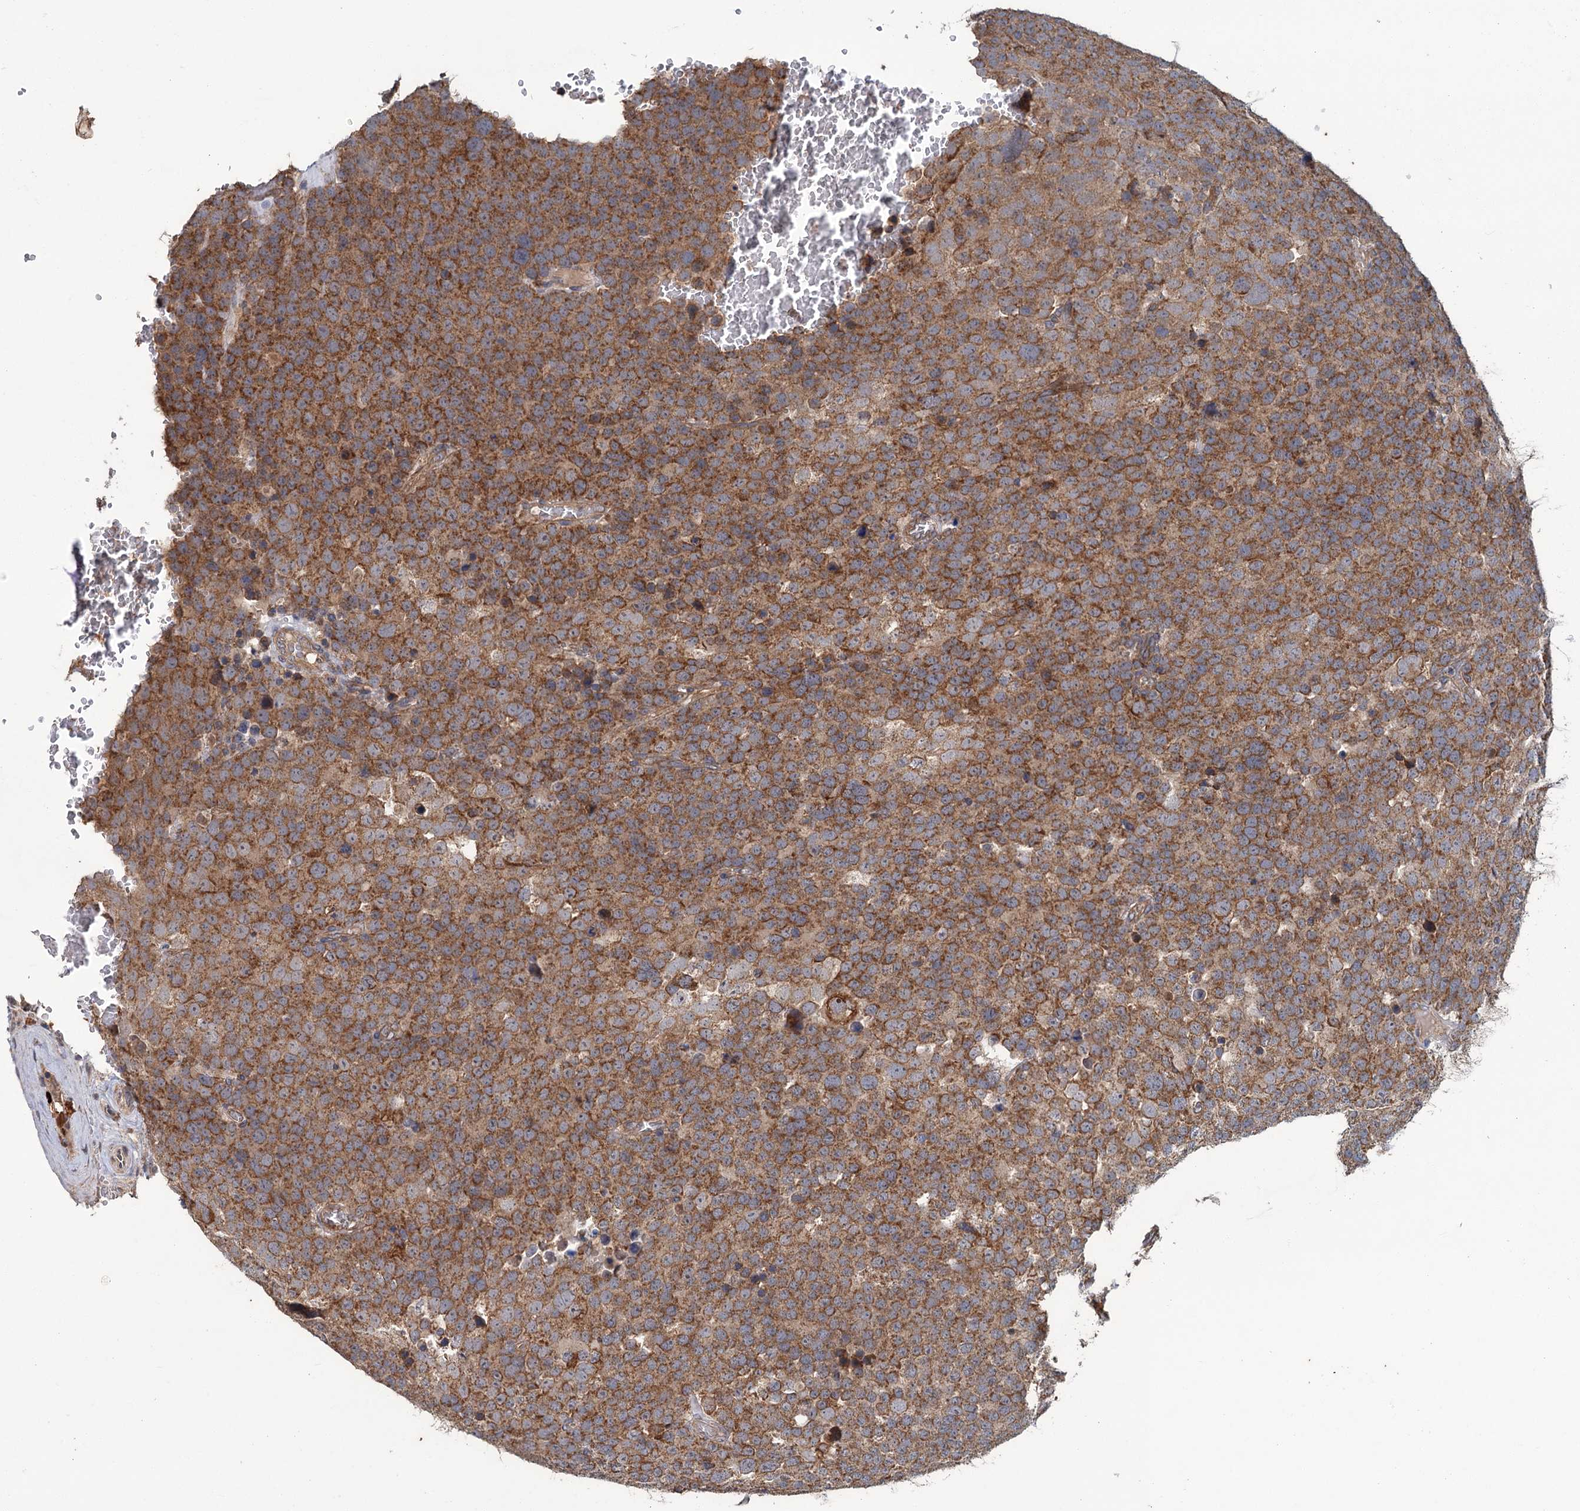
{"staining": {"intensity": "moderate", "quantity": ">75%", "location": "cytoplasmic/membranous"}, "tissue": "testis cancer", "cell_type": "Tumor cells", "image_type": "cancer", "snomed": [{"axis": "morphology", "description": "Seminoma, NOS"}, {"axis": "topography", "description": "Testis"}], "caption": "Moderate cytoplasmic/membranous staining is seen in approximately >75% of tumor cells in seminoma (testis).", "gene": "DYNC2H1", "patient": {"sex": "male", "age": 71}}